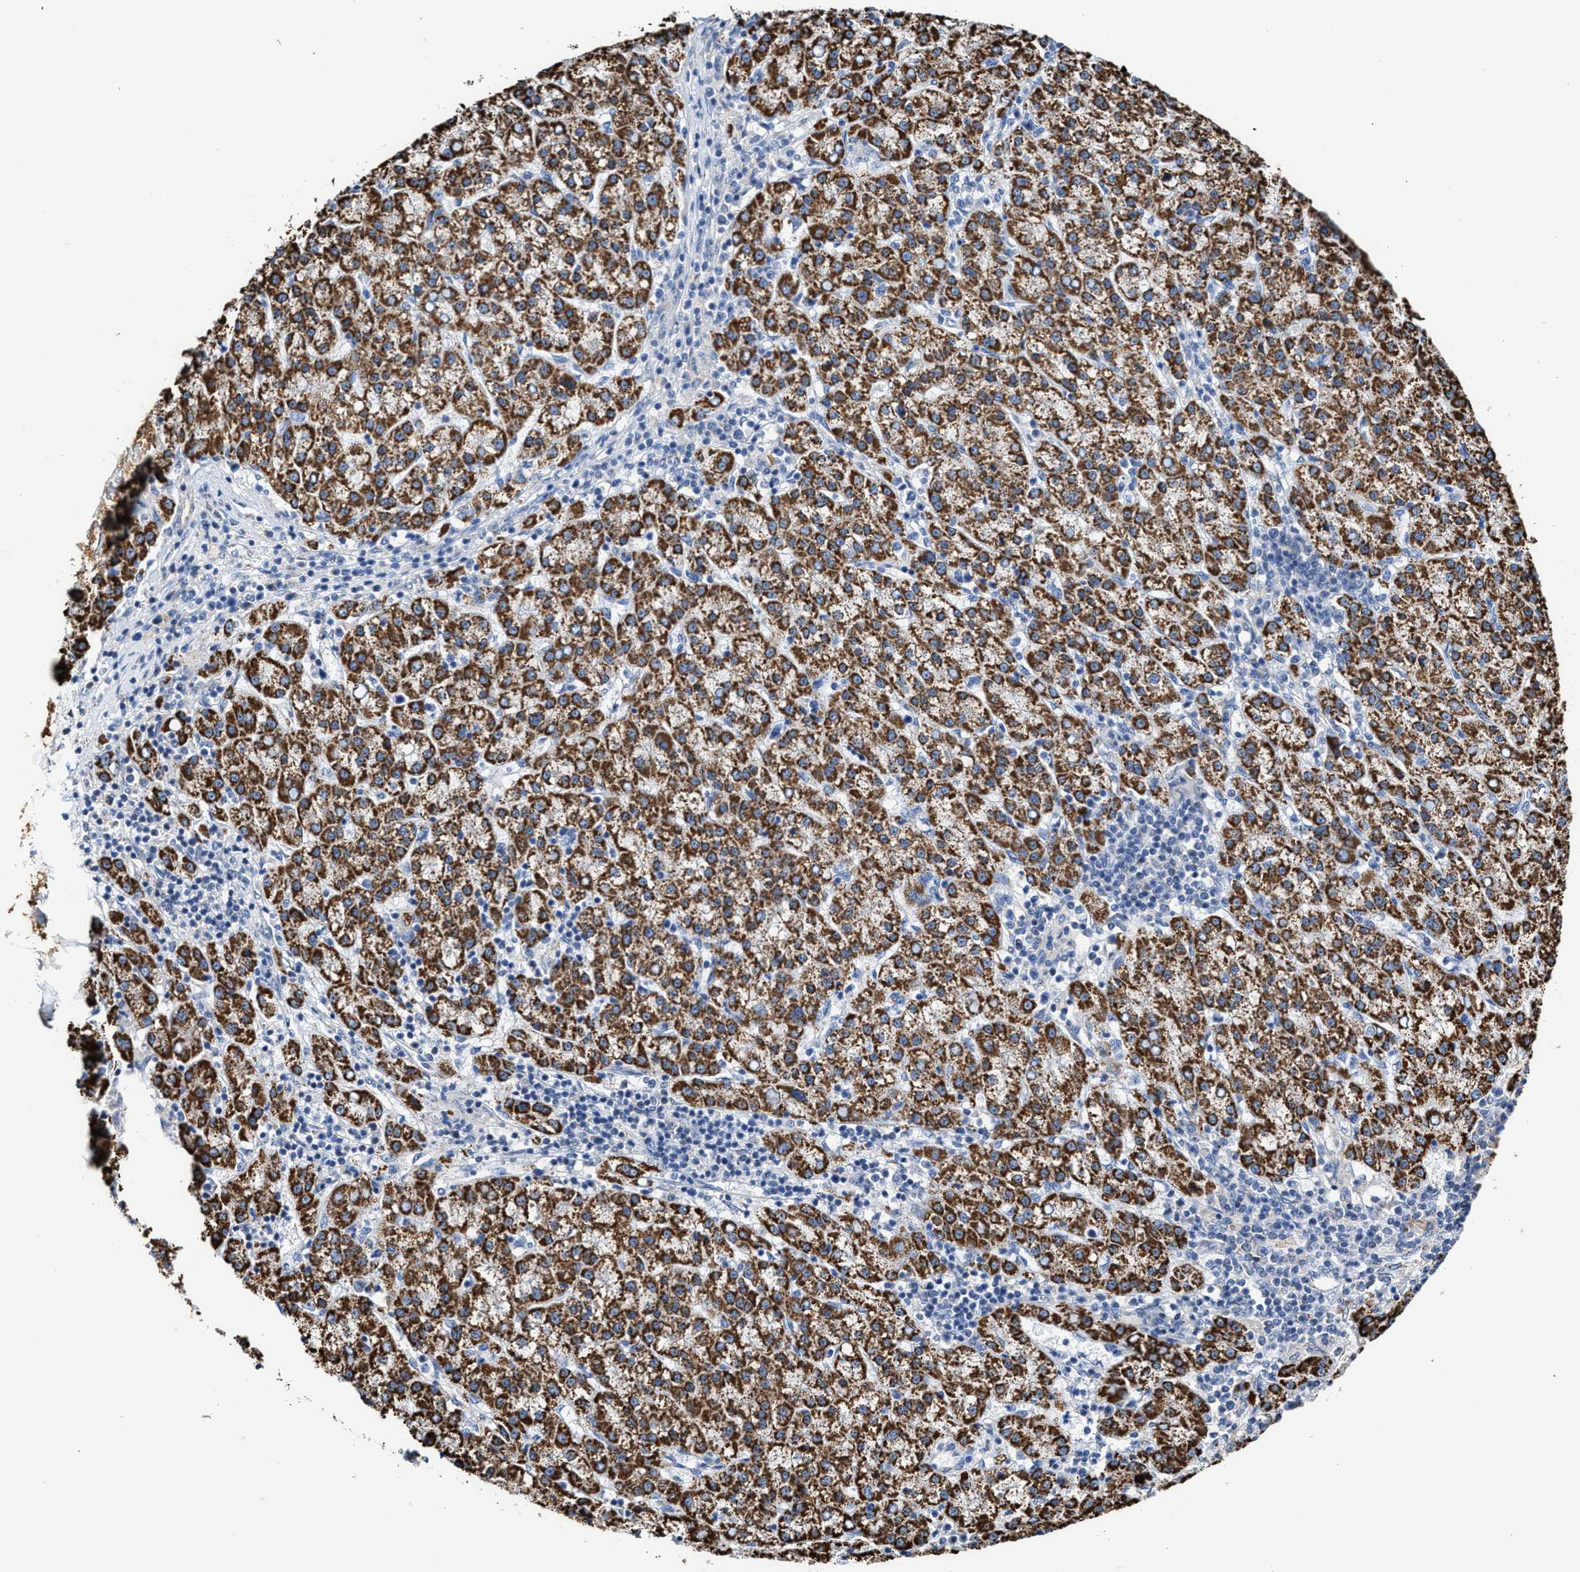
{"staining": {"intensity": "strong", "quantity": ">75%", "location": "cytoplasmic/membranous"}, "tissue": "liver cancer", "cell_type": "Tumor cells", "image_type": "cancer", "snomed": [{"axis": "morphology", "description": "Carcinoma, Hepatocellular, NOS"}, {"axis": "topography", "description": "Liver"}], "caption": "Immunohistochemistry (IHC) (DAB (3,3'-diaminobenzidine)) staining of human liver cancer (hepatocellular carcinoma) shows strong cytoplasmic/membranous protein staining in approximately >75% of tumor cells. (DAB (3,3'-diaminobenzidine) IHC with brightfield microscopy, high magnification).", "gene": "JAG1", "patient": {"sex": "female", "age": 58}}